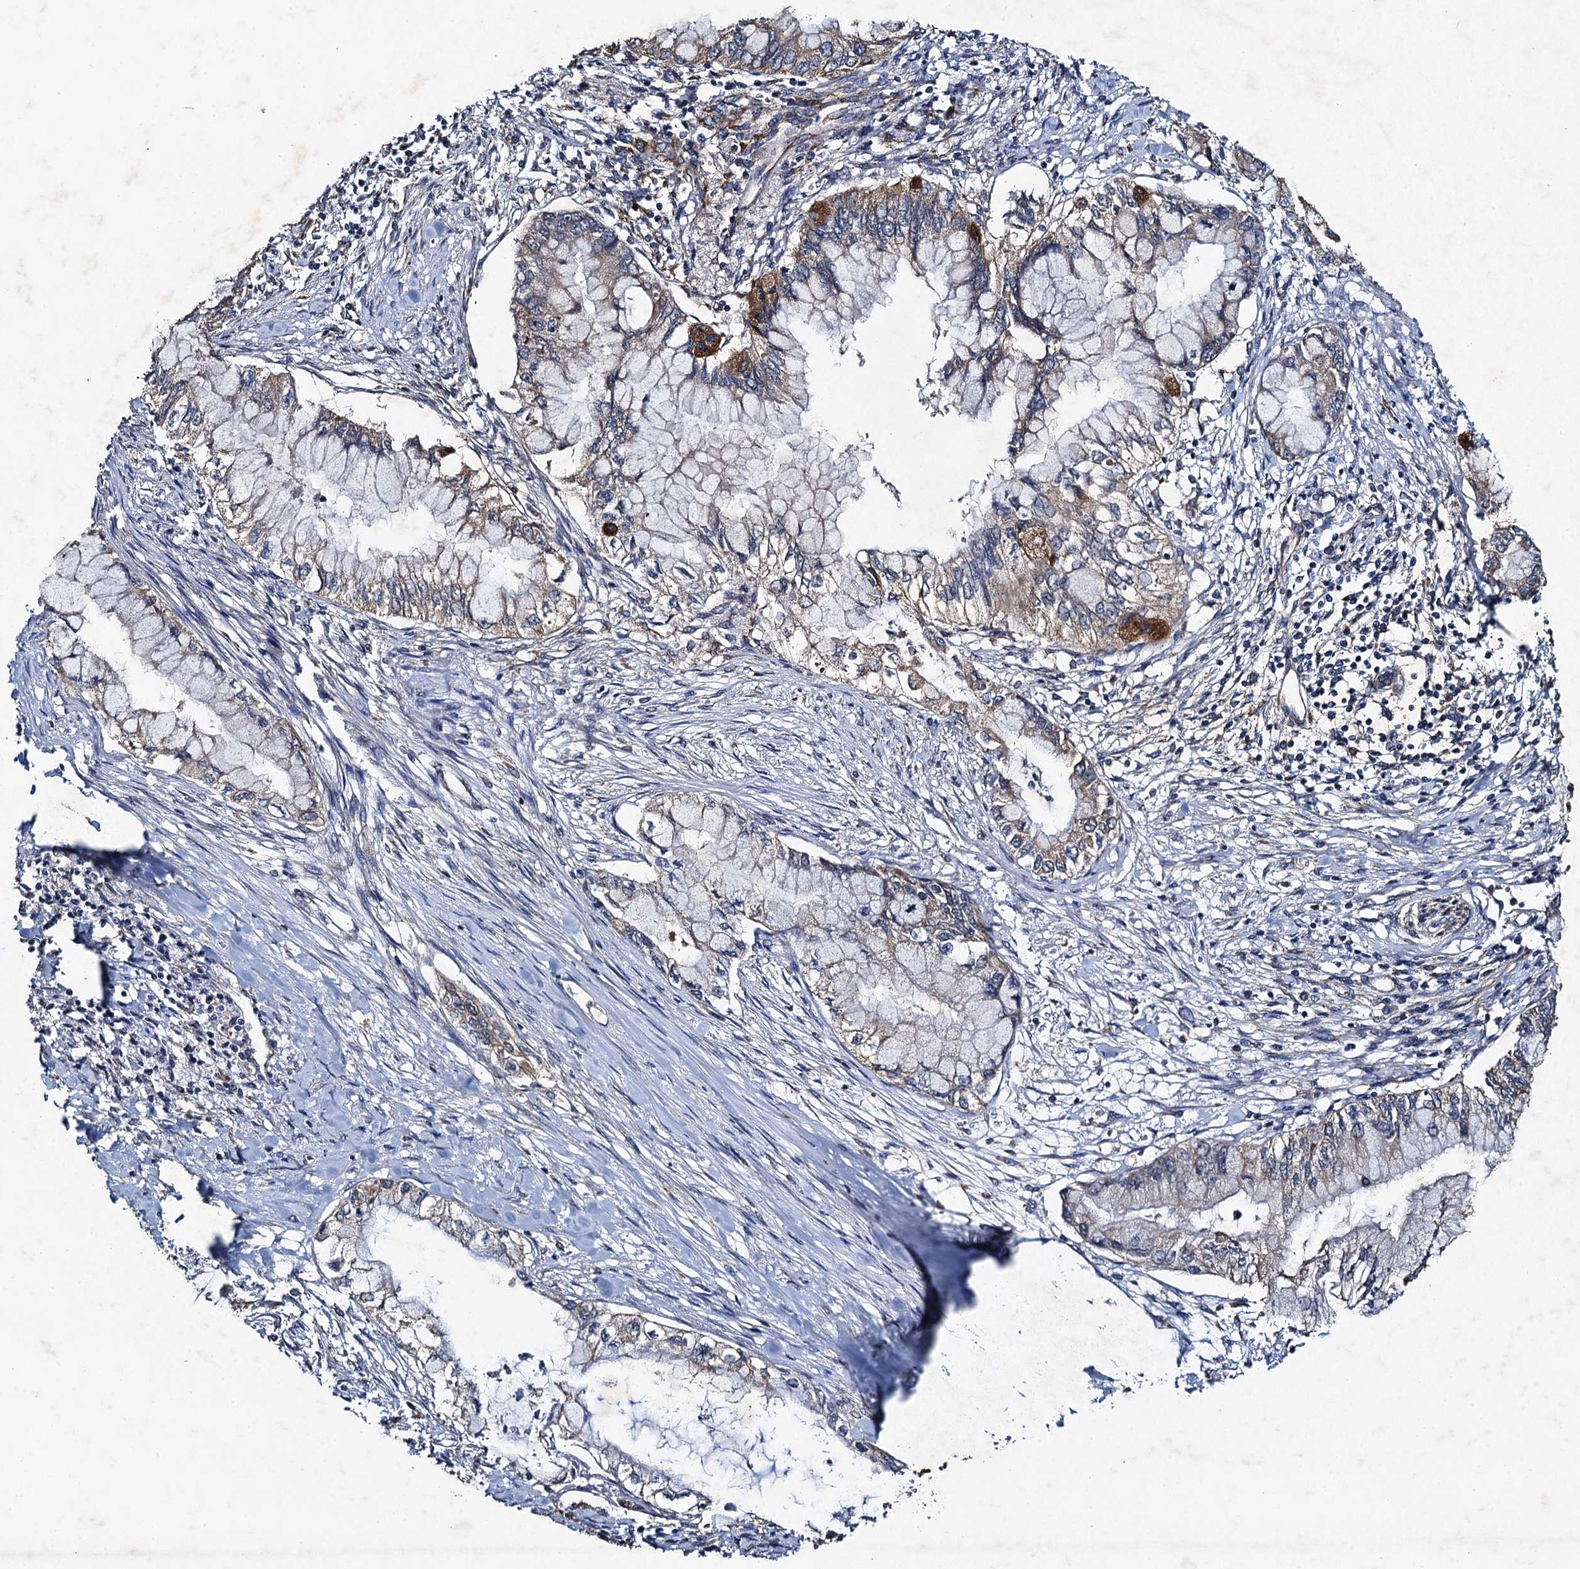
{"staining": {"intensity": "moderate", "quantity": "<25%", "location": "cytoplasmic/membranous"}, "tissue": "pancreatic cancer", "cell_type": "Tumor cells", "image_type": "cancer", "snomed": [{"axis": "morphology", "description": "Adenocarcinoma, NOS"}, {"axis": "topography", "description": "Pancreas"}], "caption": "Pancreatic cancer (adenocarcinoma) stained with DAB immunohistochemistry exhibits low levels of moderate cytoplasmic/membranous staining in about <25% of tumor cells. (Stains: DAB in brown, nuclei in blue, Microscopy: brightfield microscopy at high magnification).", "gene": "NDUFA13", "patient": {"sex": "male", "age": 48}}